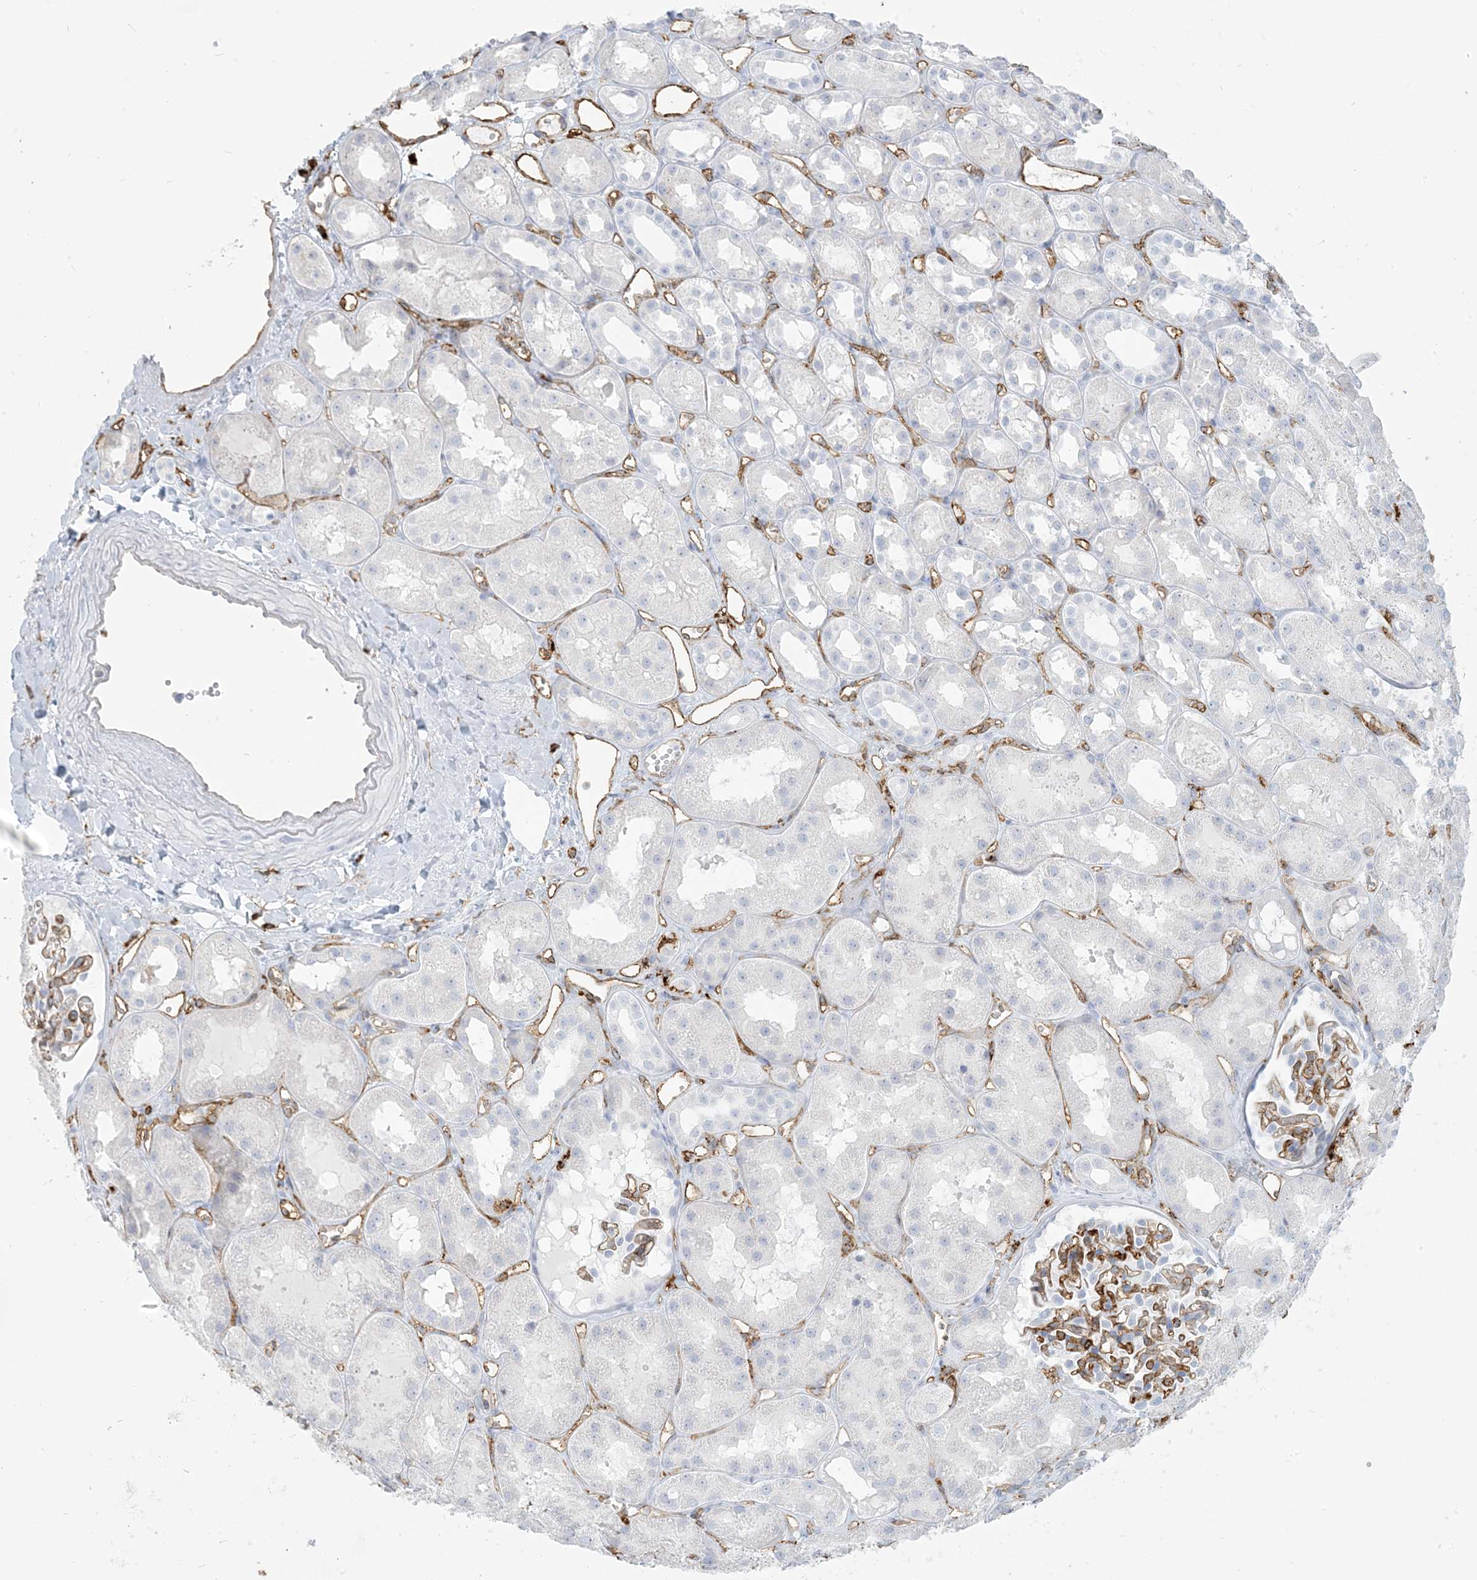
{"staining": {"intensity": "weak", "quantity": "<25%", "location": "cytoplasmic/membranous"}, "tissue": "kidney", "cell_type": "Cells in glomeruli", "image_type": "normal", "snomed": [{"axis": "morphology", "description": "Normal tissue, NOS"}, {"axis": "topography", "description": "Kidney"}], "caption": "High magnification brightfield microscopy of unremarkable kidney stained with DAB (brown) and counterstained with hematoxylin (blue): cells in glomeruli show no significant expression. The staining was performed using DAB (3,3'-diaminobenzidine) to visualize the protein expression in brown, while the nuclei were stained in blue with hematoxylin (Magnification: 20x).", "gene": "HLA", "patient": {"sex": "male", "age": 16}}